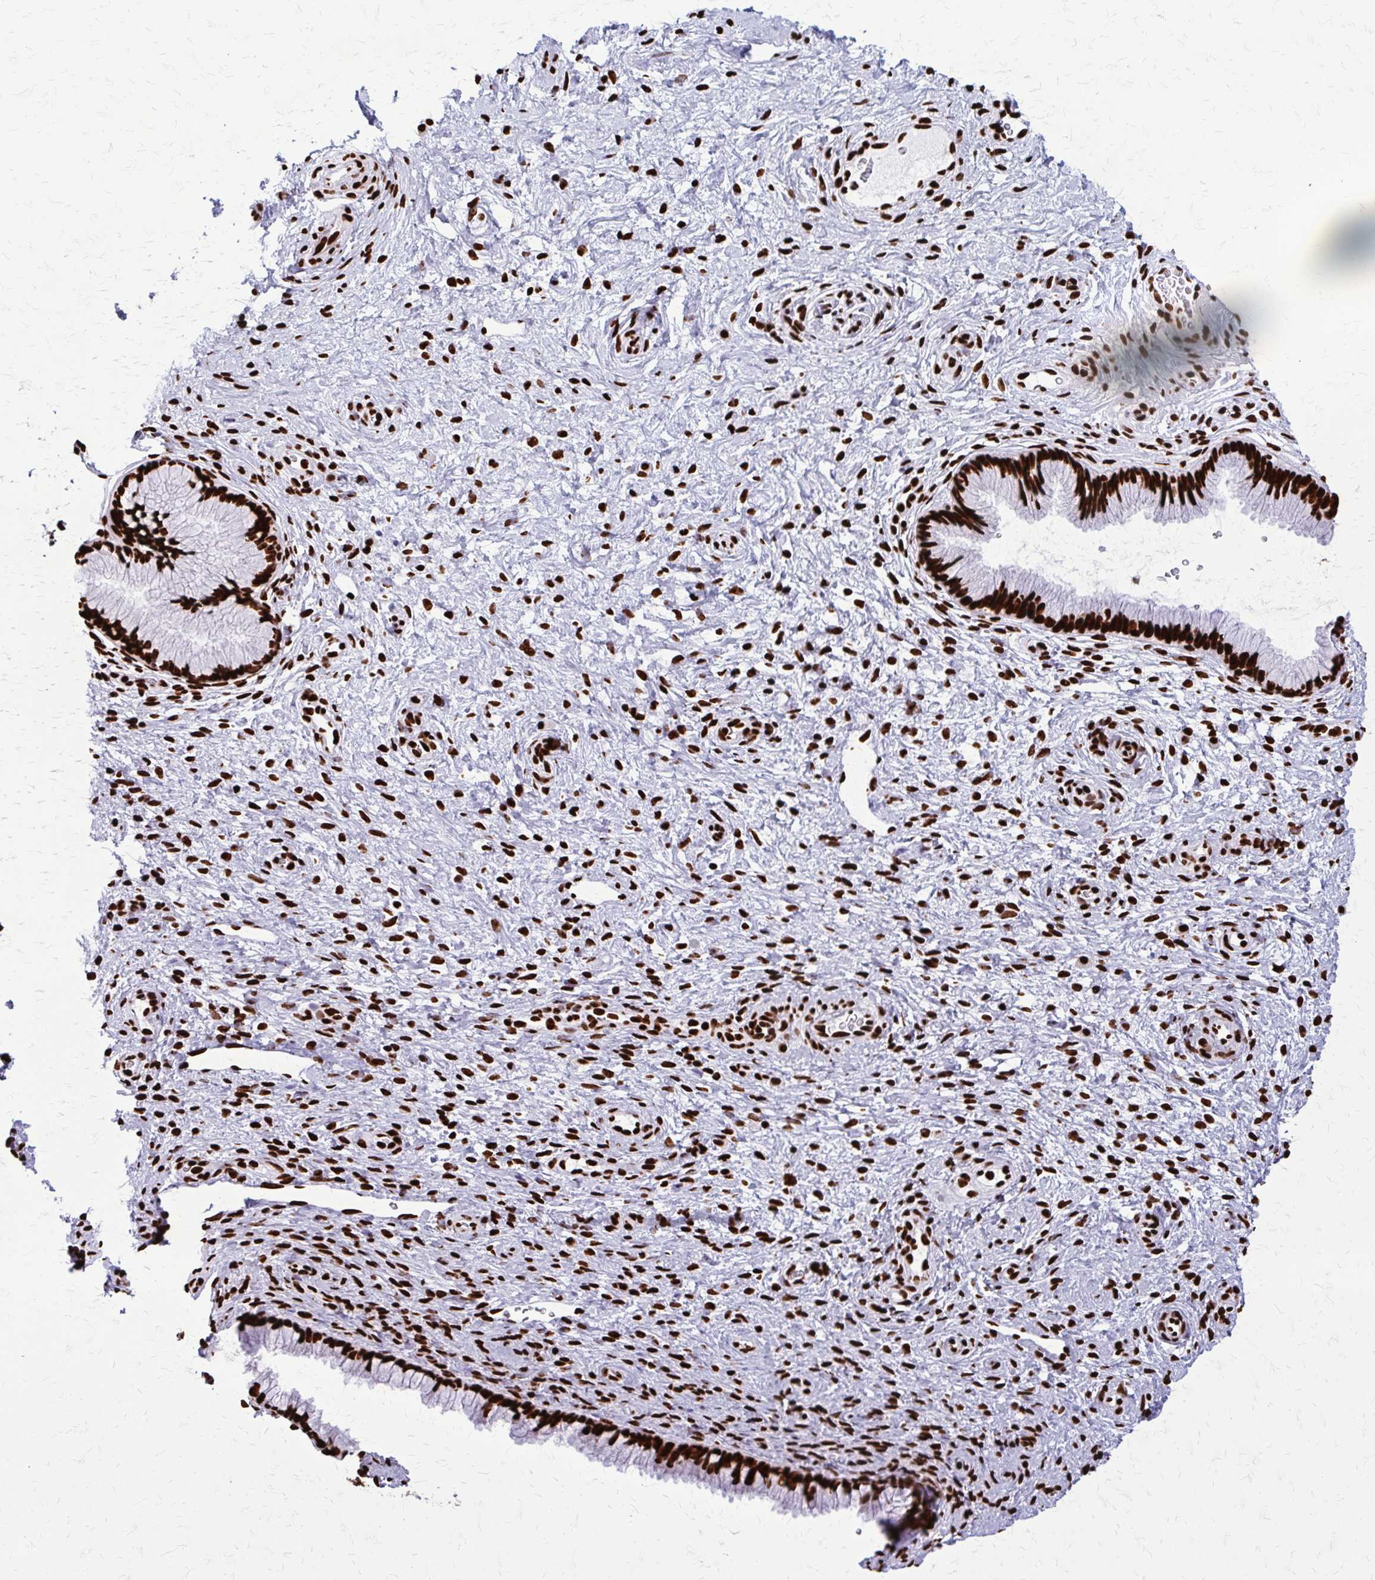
{"staining": {"intensity": "strong", "quantity": ">75%", "location": "nuclear"}, "tissue": "cervix", "cell_type": "Glandular cells", "image_type": "normal", "snomed": [{"axis": "morphology", "description": "Normal tissue, NOS"}, {"axis": "topography", "description": "Cervix"}], "caption": "An immunohistochemistry micrograph of unremarkable tissue is shown. Protein staining in brown highlights strong nuclear positivity in cervix within glandular cells.", "gene": "SFPQ", "patient": {"sex": "female", "age": 34}}